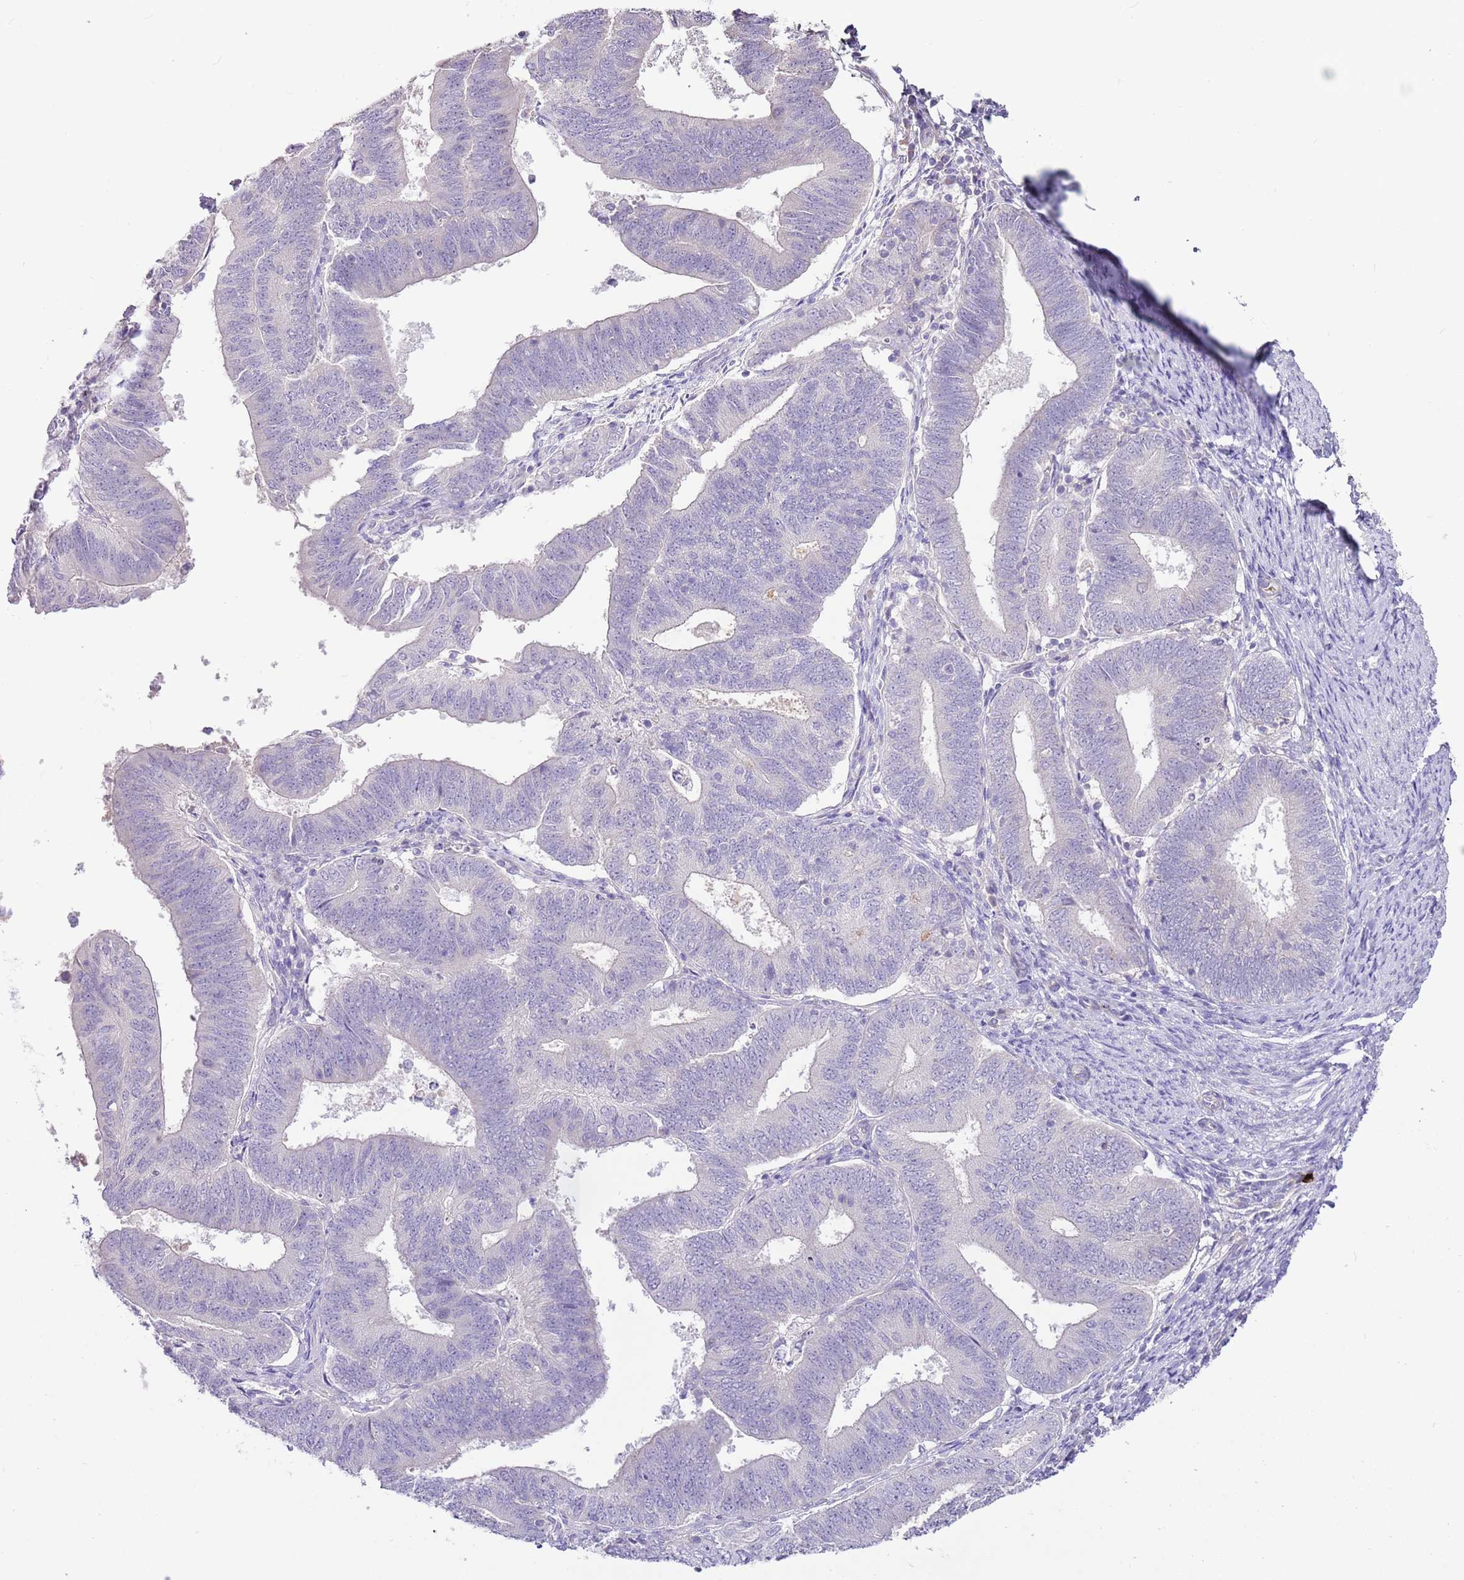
{"staining": {"intensity": "negative", "quantity": "none", "location": "none"}, "tissue": "endometrial cancer", "cell_type": "Tumor cells", "image_type": "cancer", "snomed": [{"axis": "morphology", "description": "Adenocarcinoma, NOS"}, {"axis": "topography", "description": "Endometrium"}], "caption": "This image is of adenocarcinoma (endometrial) stained with immunohistochemistry to label a protein in brown with the nuclei are counter-stained blue. There is no expression in tumor cells. (DAB immunohistochemistry (IHC) with hematoxylin counter stain).", "gene": "RFK", "patient": {"sex": "female", "age": 70}}